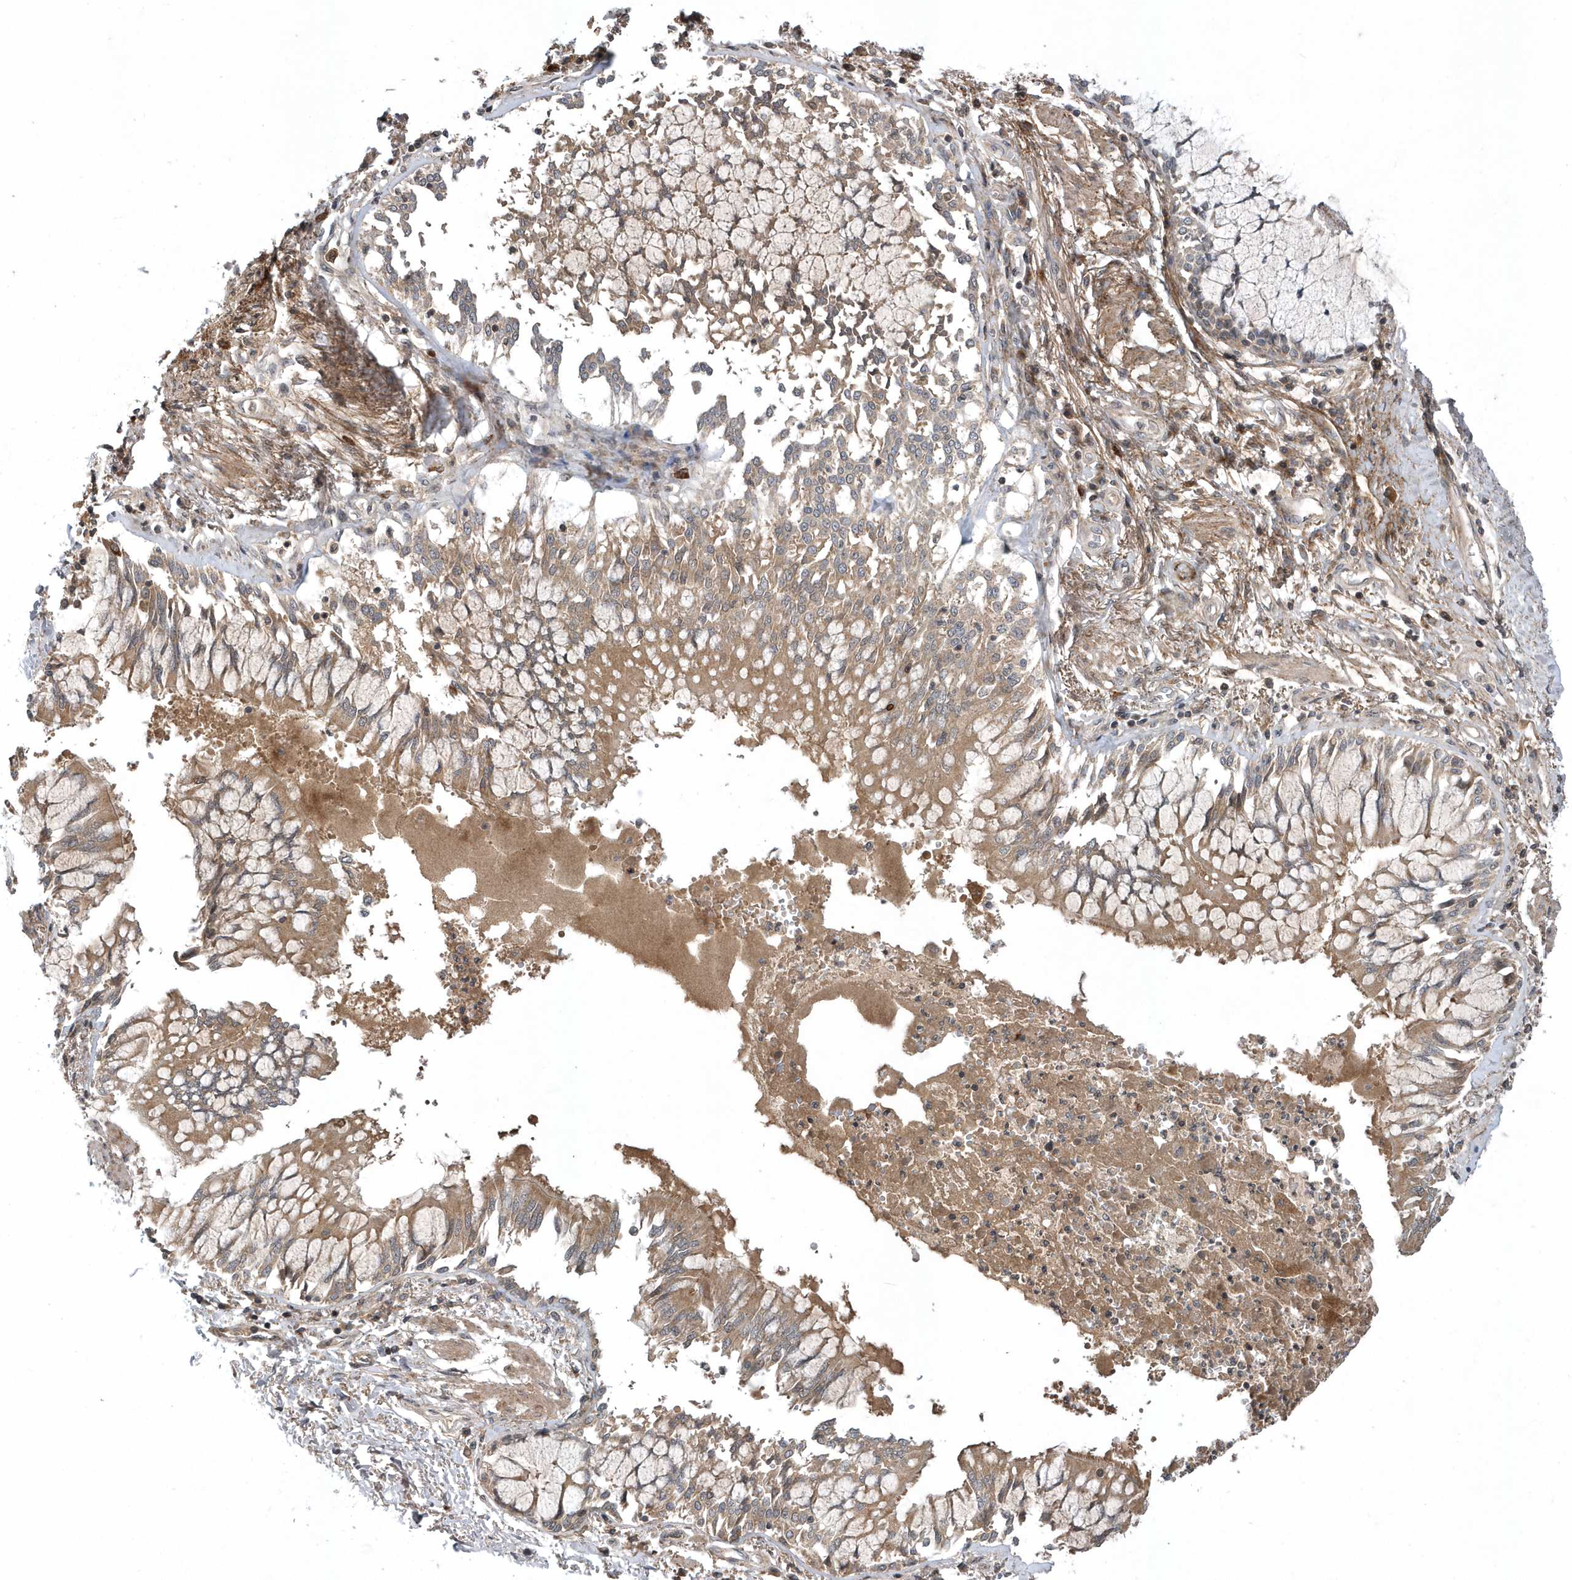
{"staining": {"intensity": "strong", "quantity": "25%-75%", "location": "cytoplasmic/membranous"}, "tissue": "bronchus", "cell_type": "Respiratory epithelial cells", "image_type": "normal", "snomed": [{"axis": "morphology", "description": "Normal tissue, NOS"}, {"axis": "topography", "description": "Cartilage tissue"}, {"axis": "topography", "description": "Bronchus"}, {"axis": "topography", "description": "Lung"}], "caption": "Respiratory epithelial cells exhibit strong cytoplasmic/membranous positivity in about 25%-75% of cells in unremarkable bronchus. (brown staining indicates protein expression, while blue staining denotes nuclei).", "gene": "HMGCS1", "patient": {"sex": "female", "age": 49}}